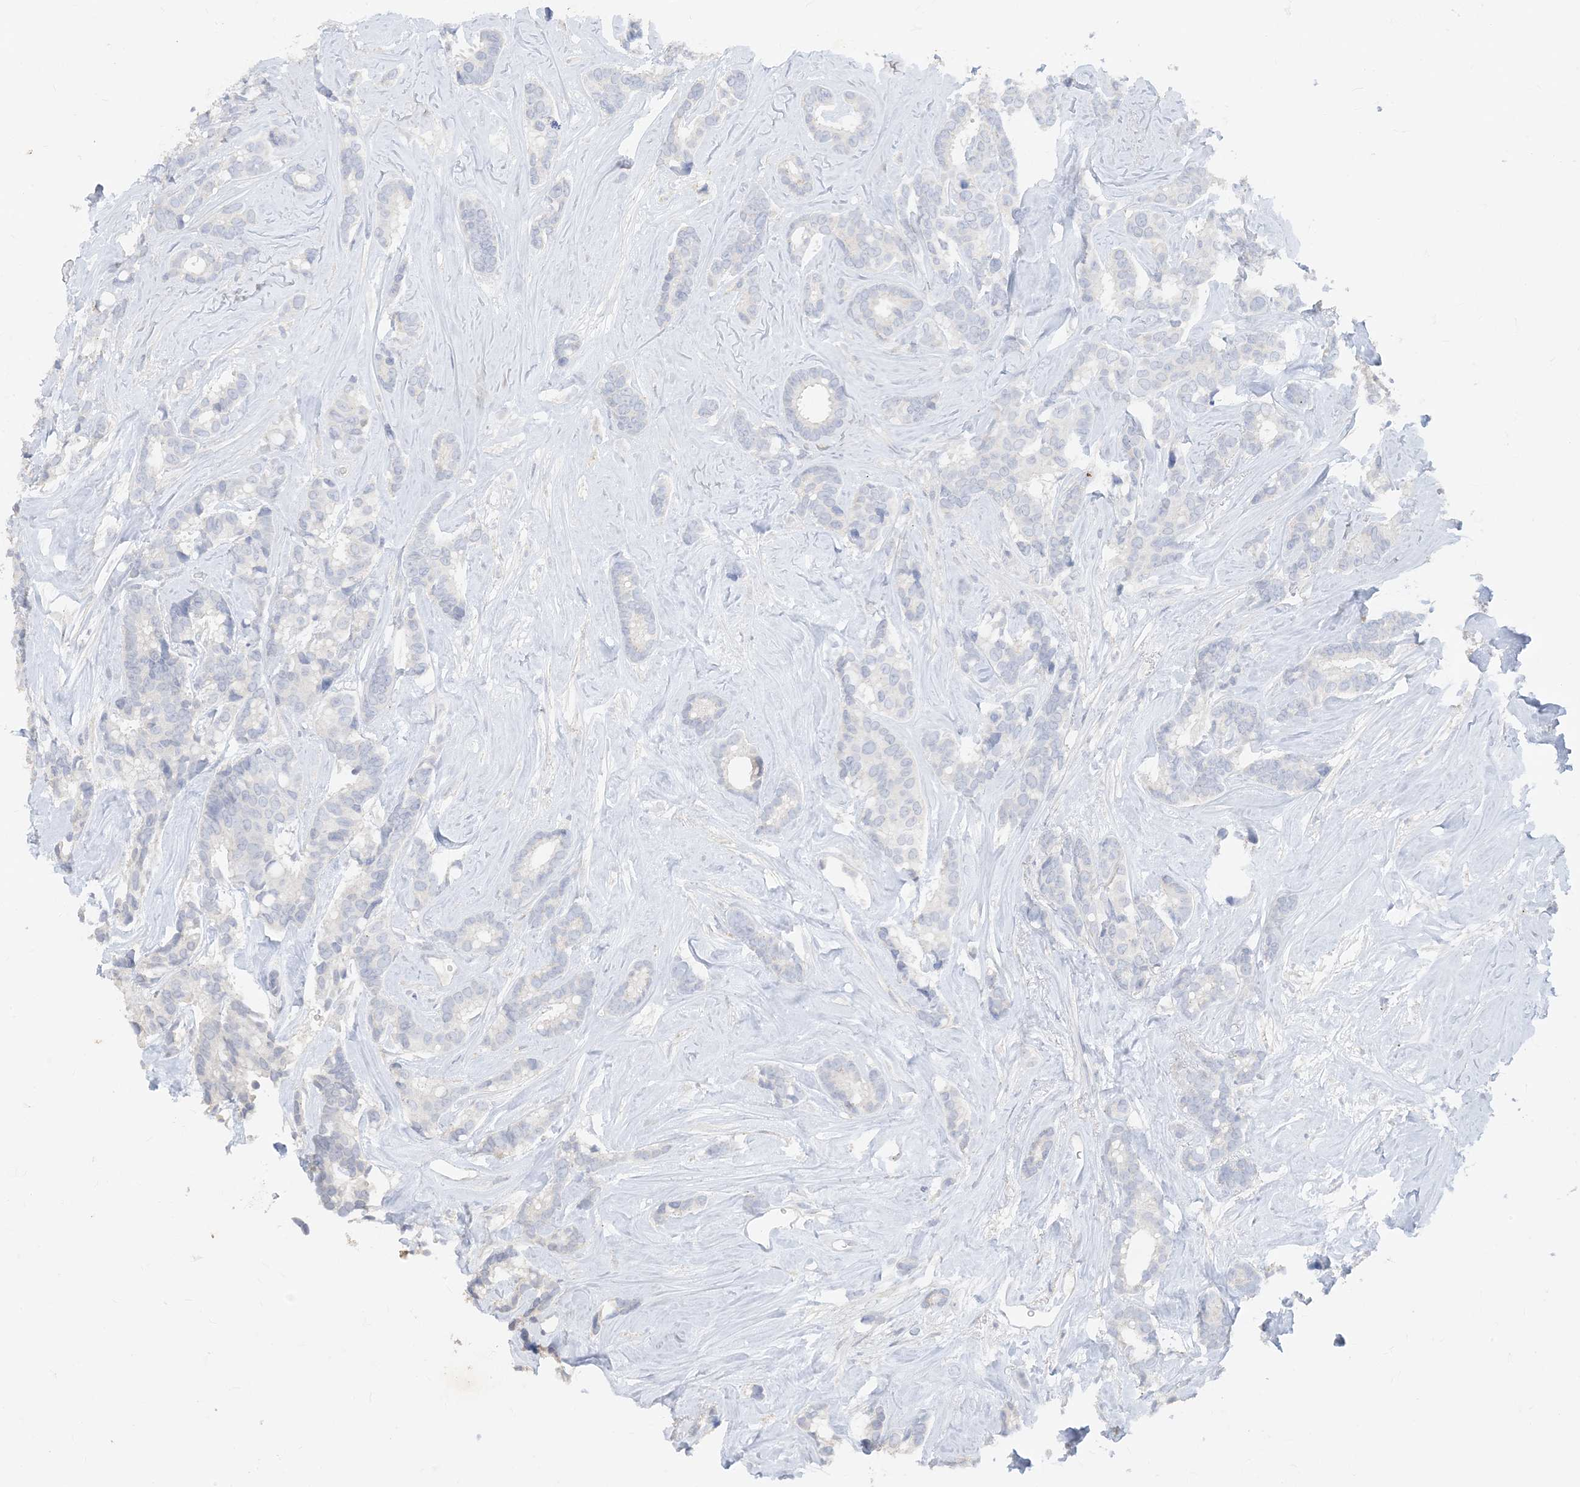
{"staining": {"intensity": "negative", "quantity": "none", "location": "none"}, "tissue": "breast cancer", "cell_type": "Tumor cells", "image_type": "cancer", "snomed": [{"axis": "morphology", "description": "Duct carcinoma"}, {"axis": "topography", "description": "Breast"}], "caption": "Immunohistochemistry (IHC) histopathology image of neoplastic tissue: invasive ductal carcinoma (breast) stained with DAB displays no significant protein positivity in tumor cells.", "gene": "TBX21", "patient": {"sex": "female", "age": 40}}